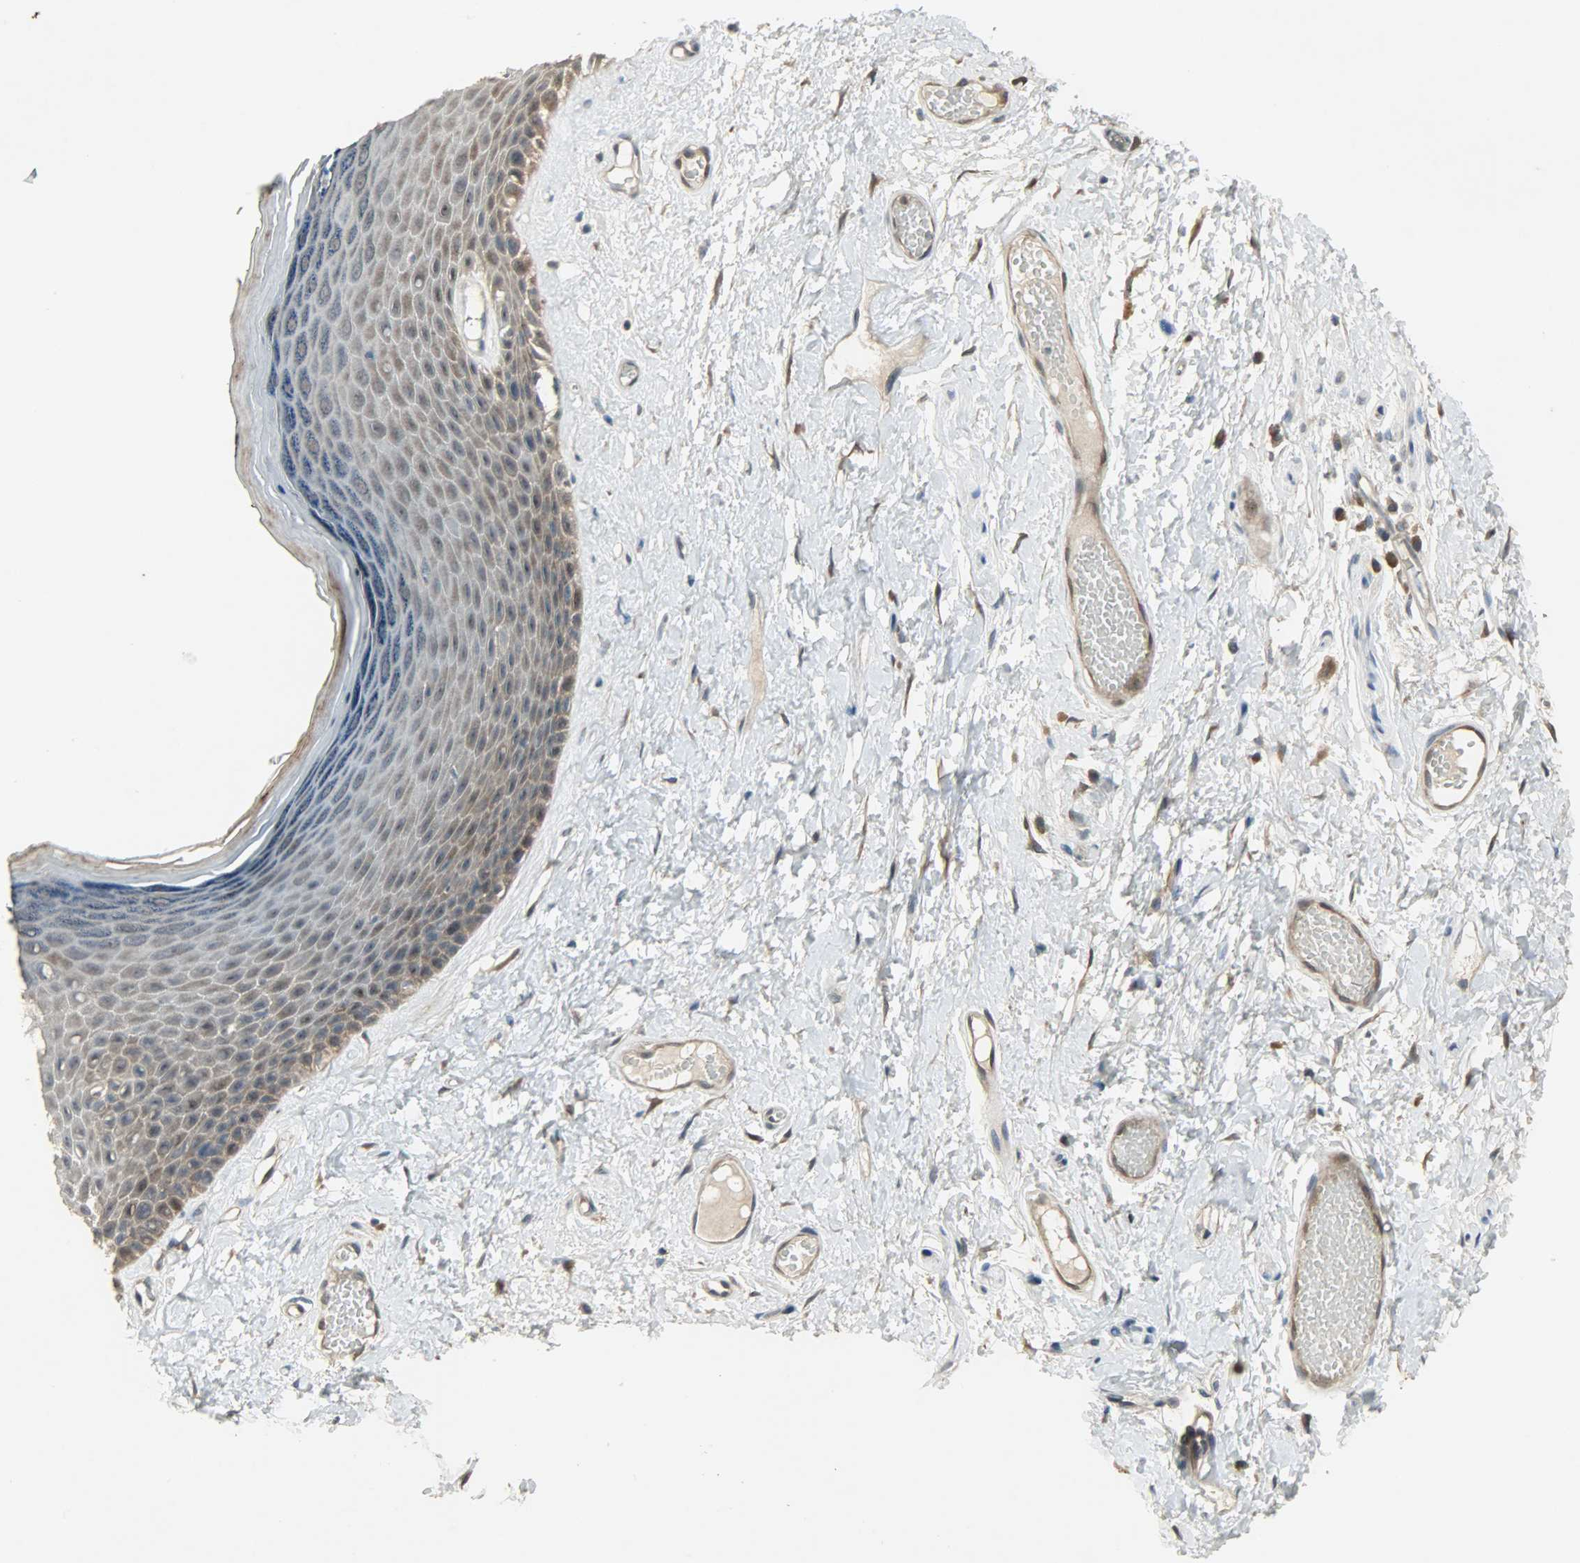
{"staining": {"intensity": "strong", "quantity": ">75%", "location": "cytoplasmic/membranous,nuclear"}, "tissue": "skin", "cell_type": "Epidermal cells", "image_type": "normal", "snomed": [{"axis": "morphology", "description": "Normal tissue, NOS"}, {"axis": "morphology", "description": "Inflammation, NOS"}, {"axis": "topography", "description": "Vulva"}], "caption": "IHC of unremarkable skin displays high levels of strong cytoplasmic/membranous,nuclear staining in approximately >75% of epidermal cells.", "gene": "AMT", "patient": {"sex": "female", "age": 84}}